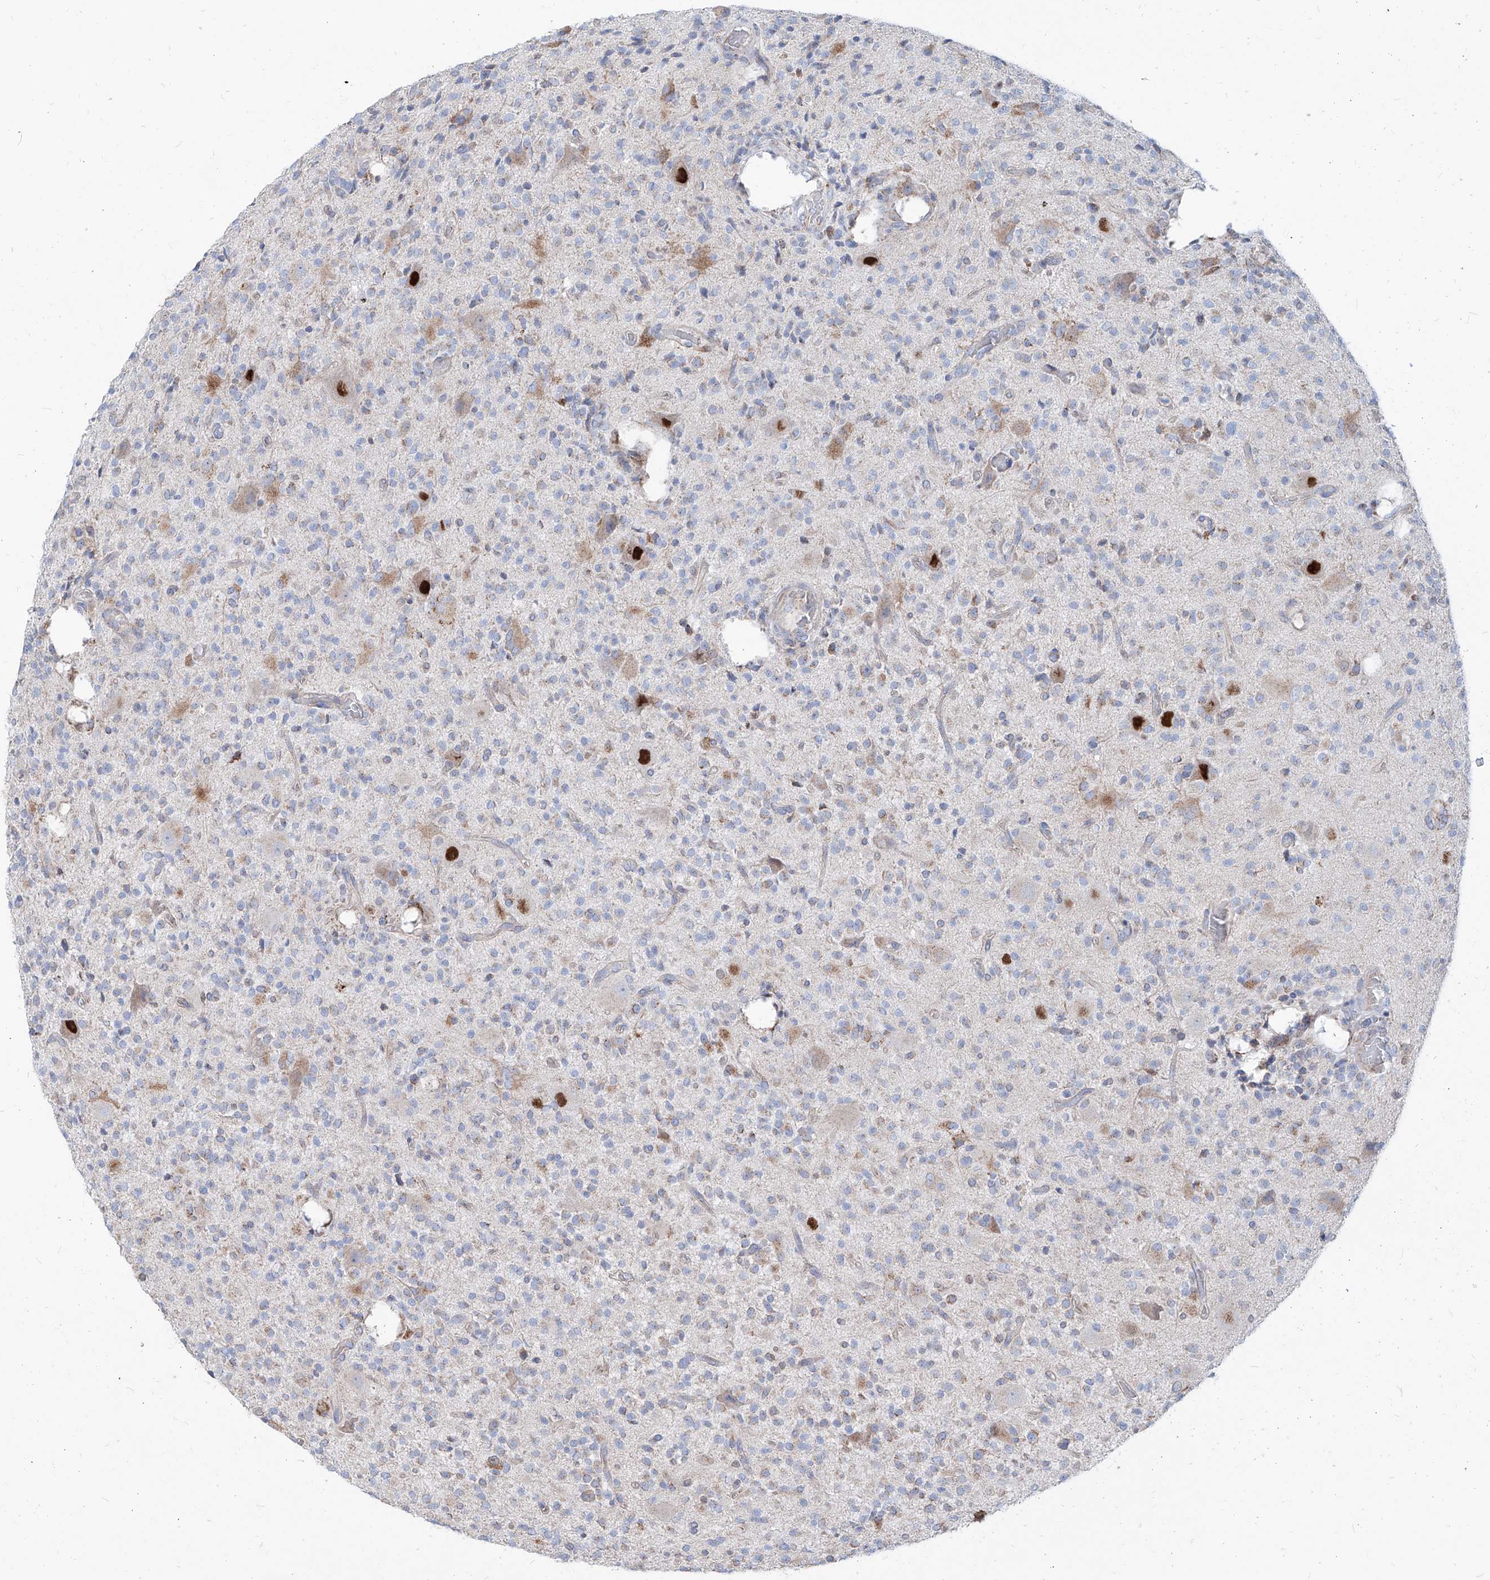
{"staining": {"intensity": "negative", "quantity": "none", "location": "none"}, "tissue": "glioma", "cell_type": "Tumor cells", "image_type": "cancer", "snomed": [{"axis": "morphology", "description": "Glioma, malignant, High grade"}, {"axis": "topography", "description": "Brain"}], "caption": "This is an immunohistochemistry (IHC) micrograph of glioma. There is no positivity in tumor cells.", "gene": "AGPS", "patient": {"sex": "male", "age": 34}}